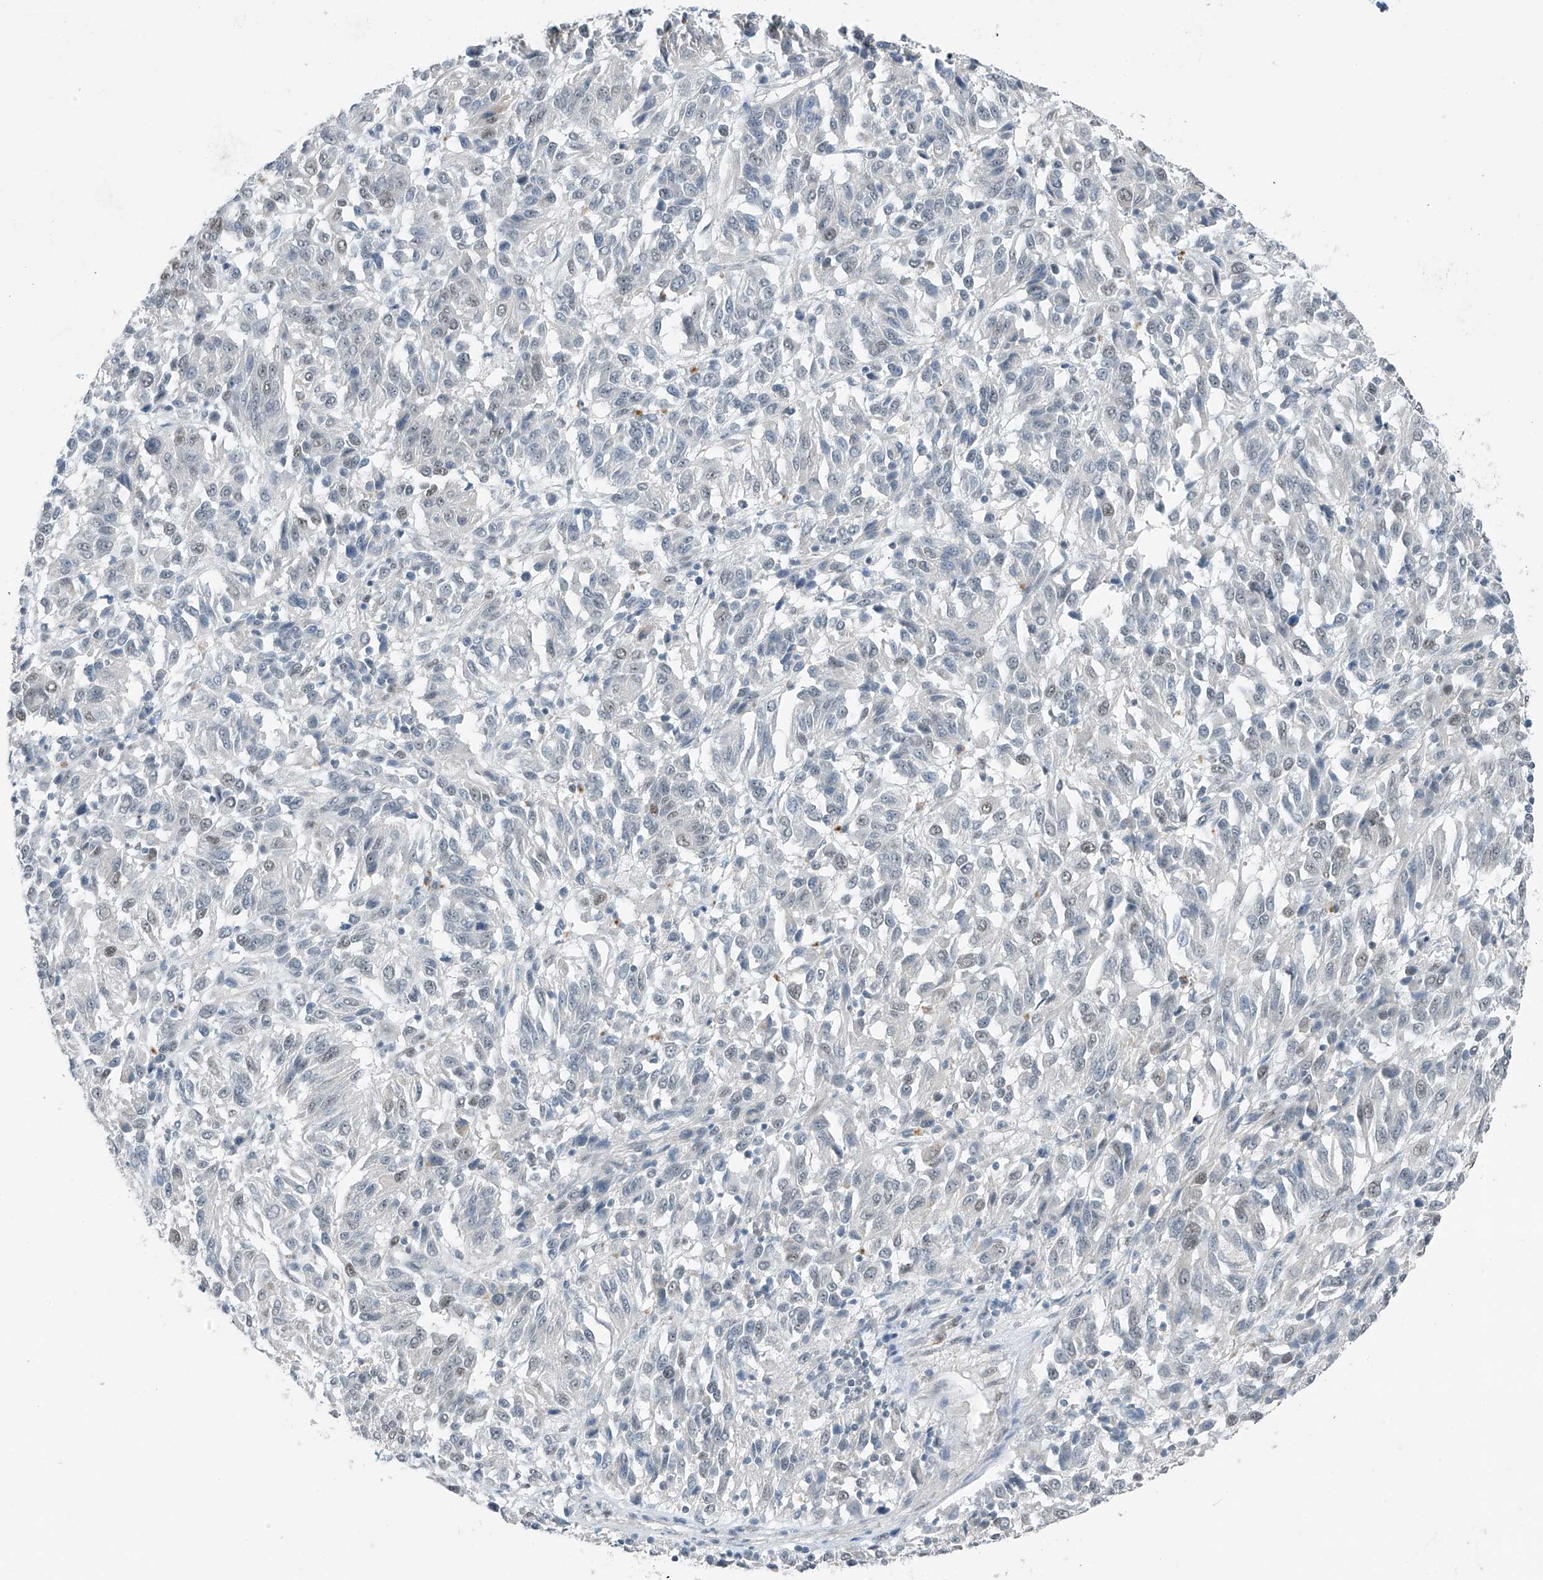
{"staining": {"intensity": "weak", "quantity": "<25%", "location": "nuclear"}, "tissue": "melanoma", "cell_type": "Tumor cells", "image_type": "cancer", "snomed": [{"axis": "morphology", "description": "Malignant melanoma, NOS"}, {"axis": "topography", "description": "Skin"}], "caption": "This is an immunohistochemistry (IHC) histopathology image of human malignant melanoma. There is no staining in tumor cells.", "gene": "TAF8", "patient": {"sex": "female", "age": 82}}